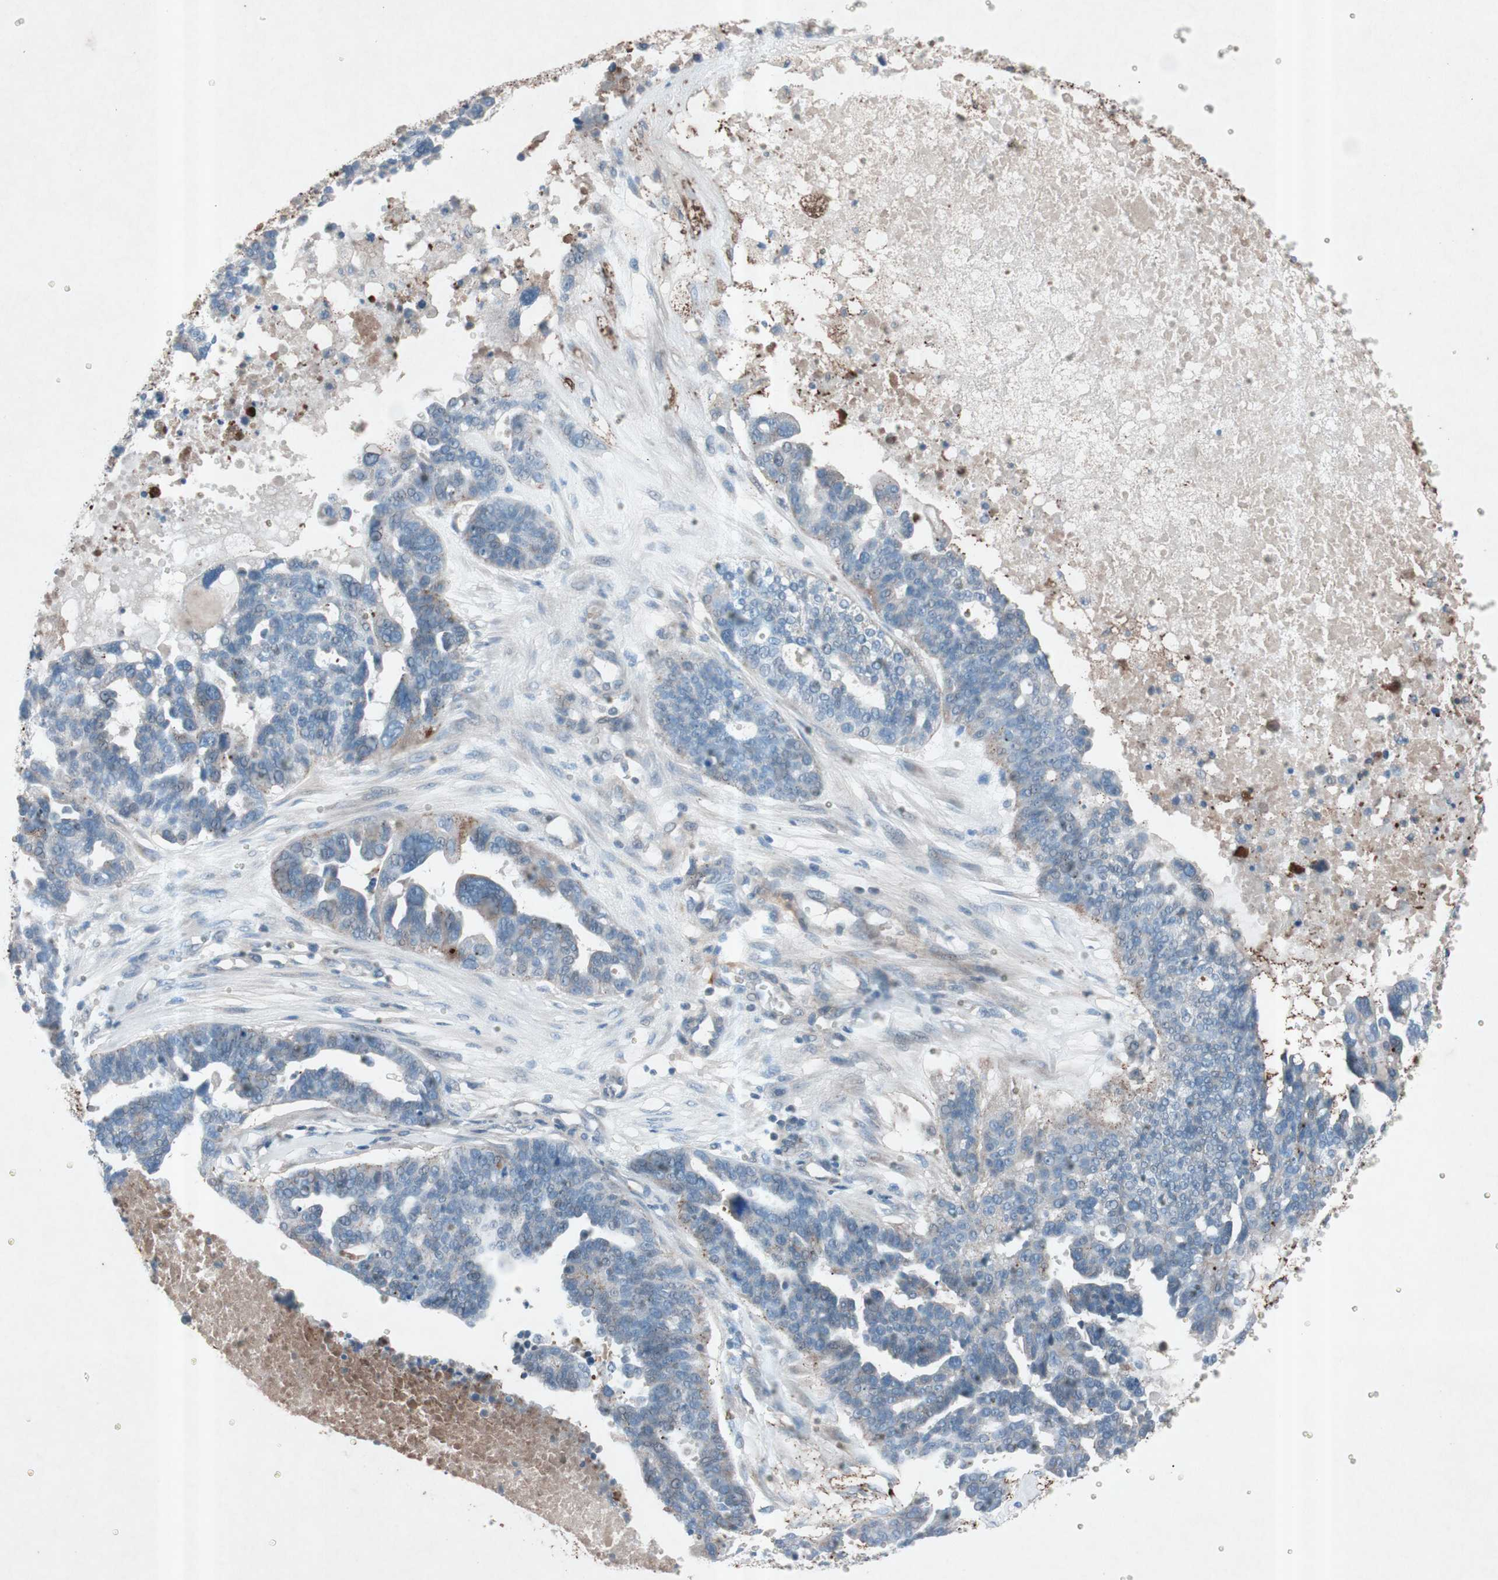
{"staining": {"intensity": "weak", "quantity": "25%-75%", "location": "cytoplasmic/membranous"}, "tissue": "ovarian cancer", "cell_type": "Tumor cells", "image_type": "cancer", "snomed": [{"axis": "morphology", "description": "Cystadenocarcinoma, serous, NOS"}, {"axis": "topography", "description": "Ovary"}], "caption": "The photomicrograph exhibits a brown stain indicating the presence of a protein in the cytoplasmic/membranous of tumor cells in ovarian cancer.", "gene": "GRB7", "patient": {"sex": "female", "age": 59}}